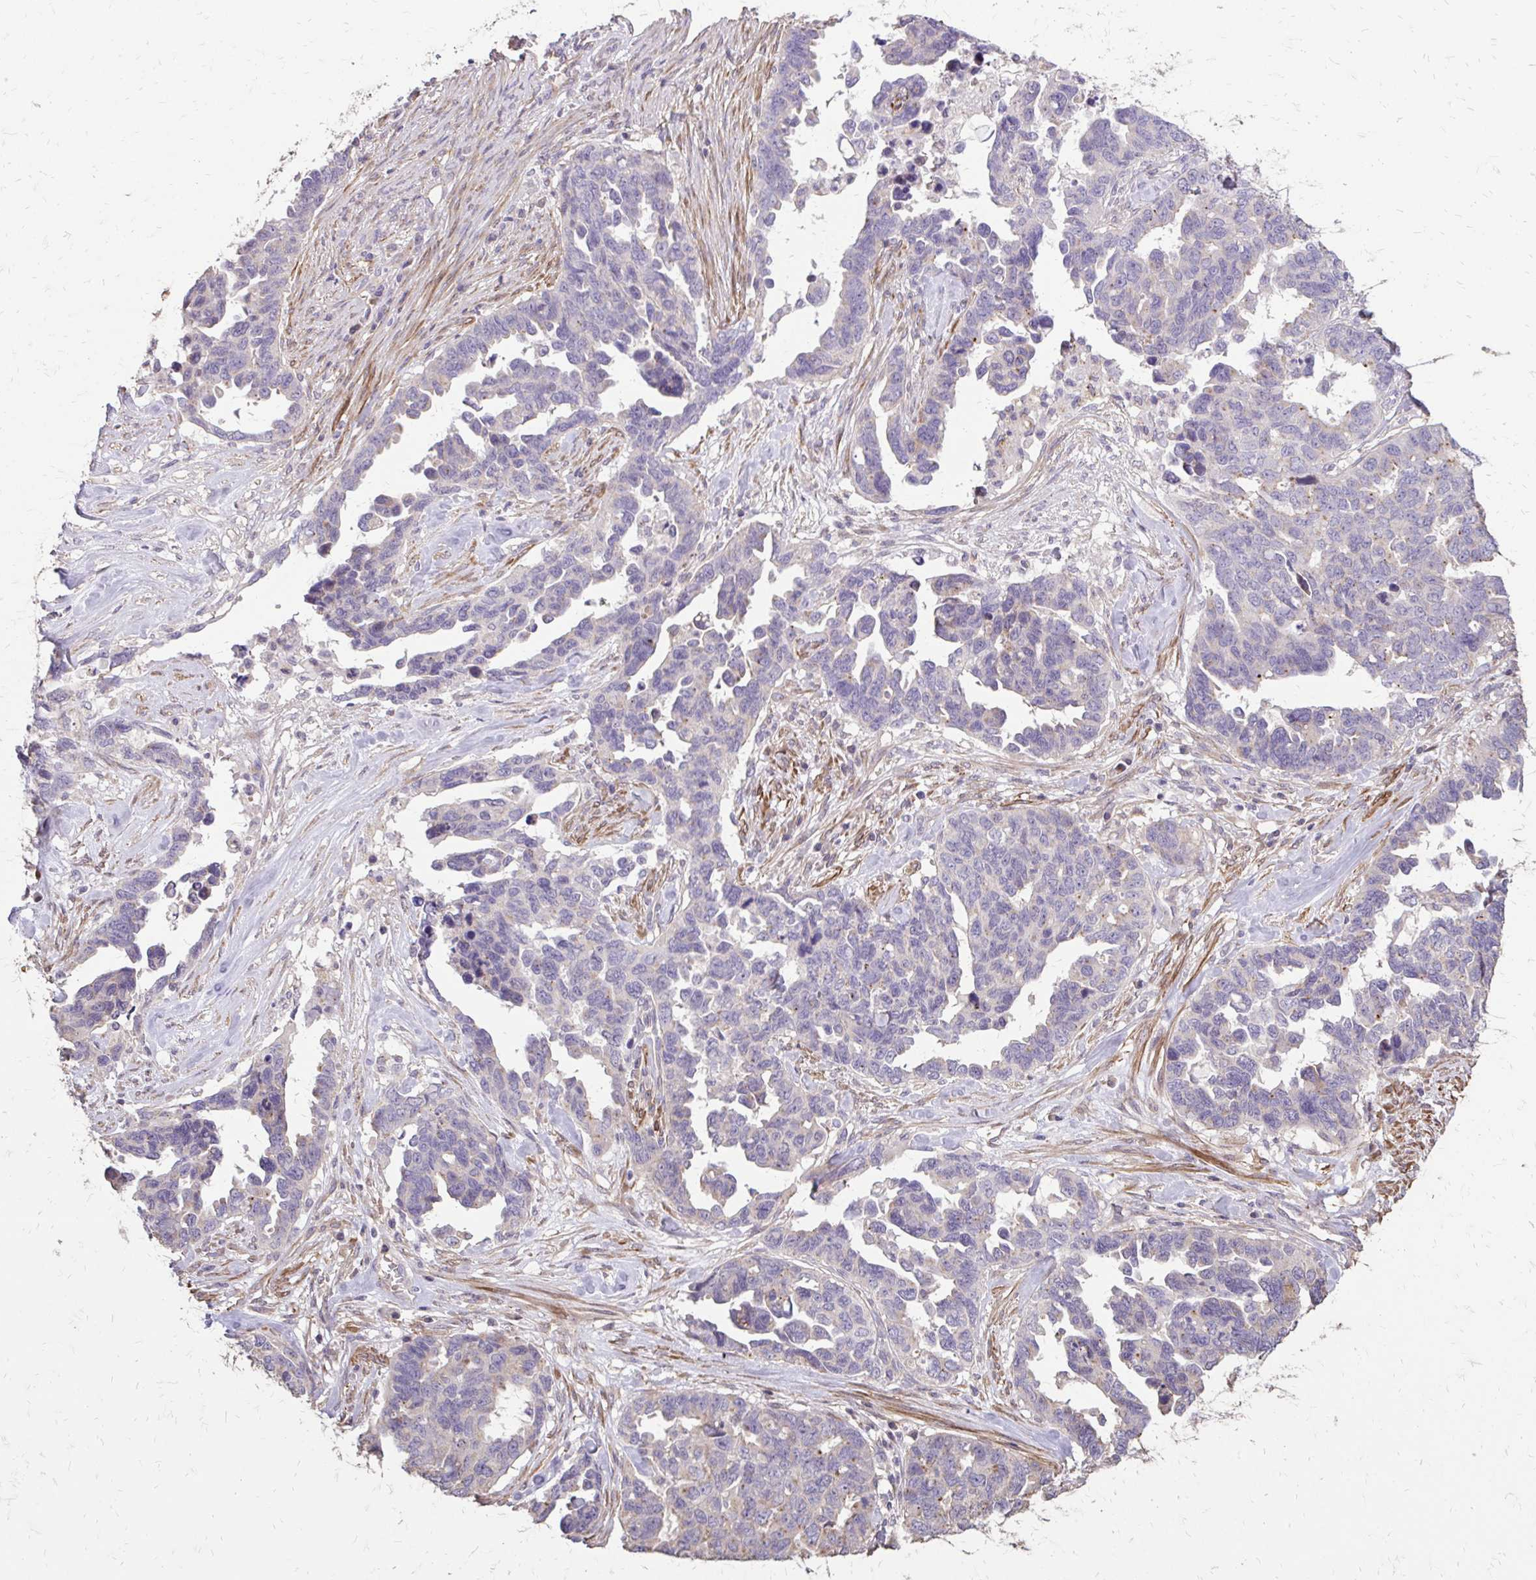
{"staining": {"intensity": "negative", "quantity": "none", "location": "none"}, "tissue": "ovarian cancer", "cell_type": "Tumor cells", "image_type": "cancer", "snomed": [{"axis": "morphology", "description": "Cystadenocarcinoma, serous, NOS"}, {"axis": "topography", "description": "Ovary"}], "caption": "This is a image of immunohistochemistry (IHC) staining of ovarian cancer (serous cystadenocarcinoma), which shows no staining in tumor cells.", "gene": "MYORG", "patient": {"sex": "female", "age": 69}}